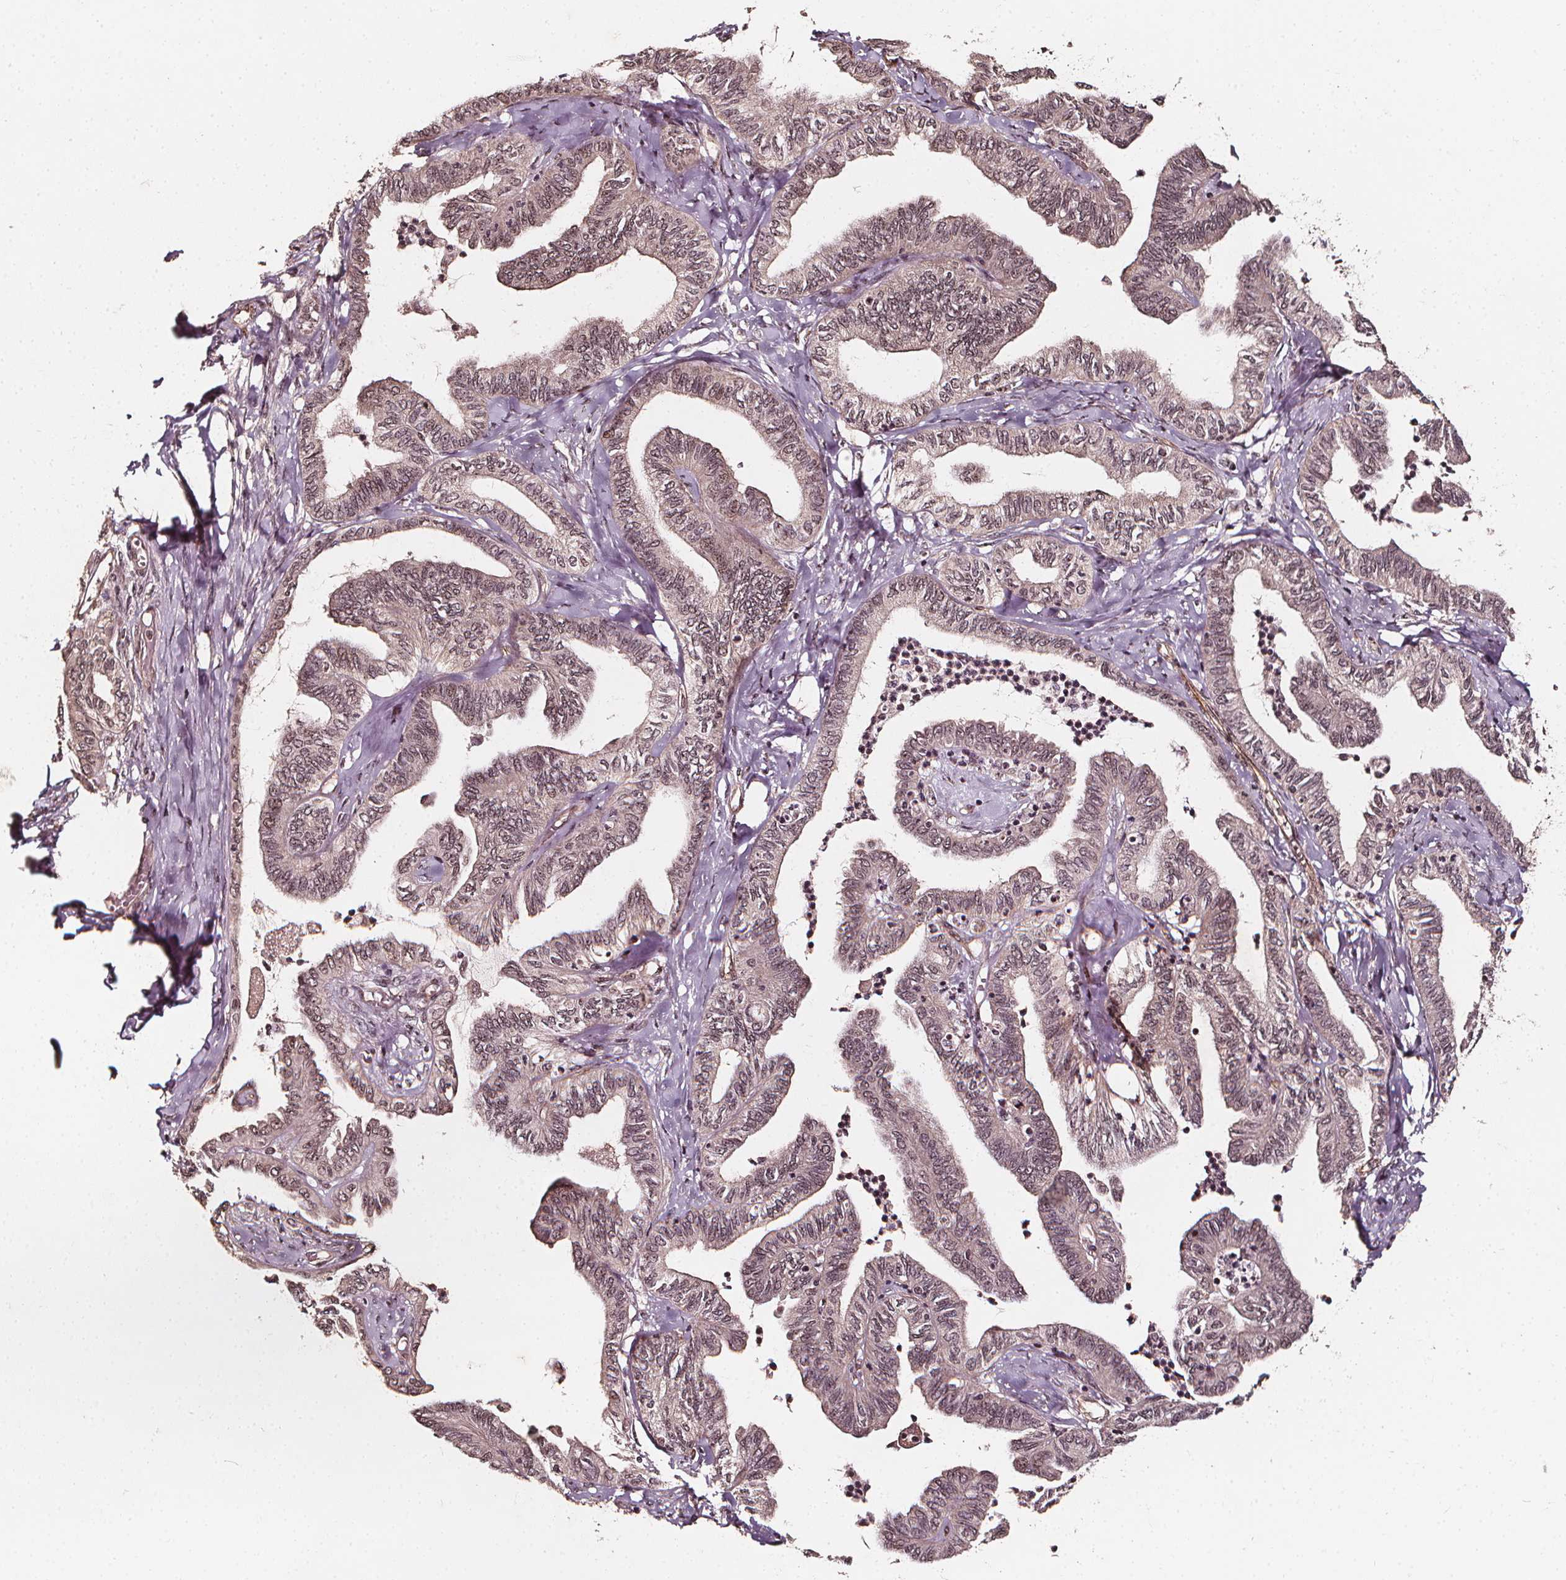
{"staining": {"intensity": "moderate", "quantity": ">75%", "location": "nuclear"}, "tissue": "ovarian cancer", "cell_type": "Tumor cells", "image_type": "cancer", "snomed": [{"axis": "morphology", "description": "Carcinoma, endometroid"}, {"axis": "topography", "description": "Ovary"}], "caption": "IHC staining of ovarian cancer, which shows medium levels of moderate nuclear positivity in about >75% of tumor cells indicating moderate nuclear protein staining. The staining was performed using DAB (brown) for protein detection and nuclei were counterstained in hematoxylin (blue).", "gene": "EXOSC9", "patient": {"sex": "female", "age": 70}}